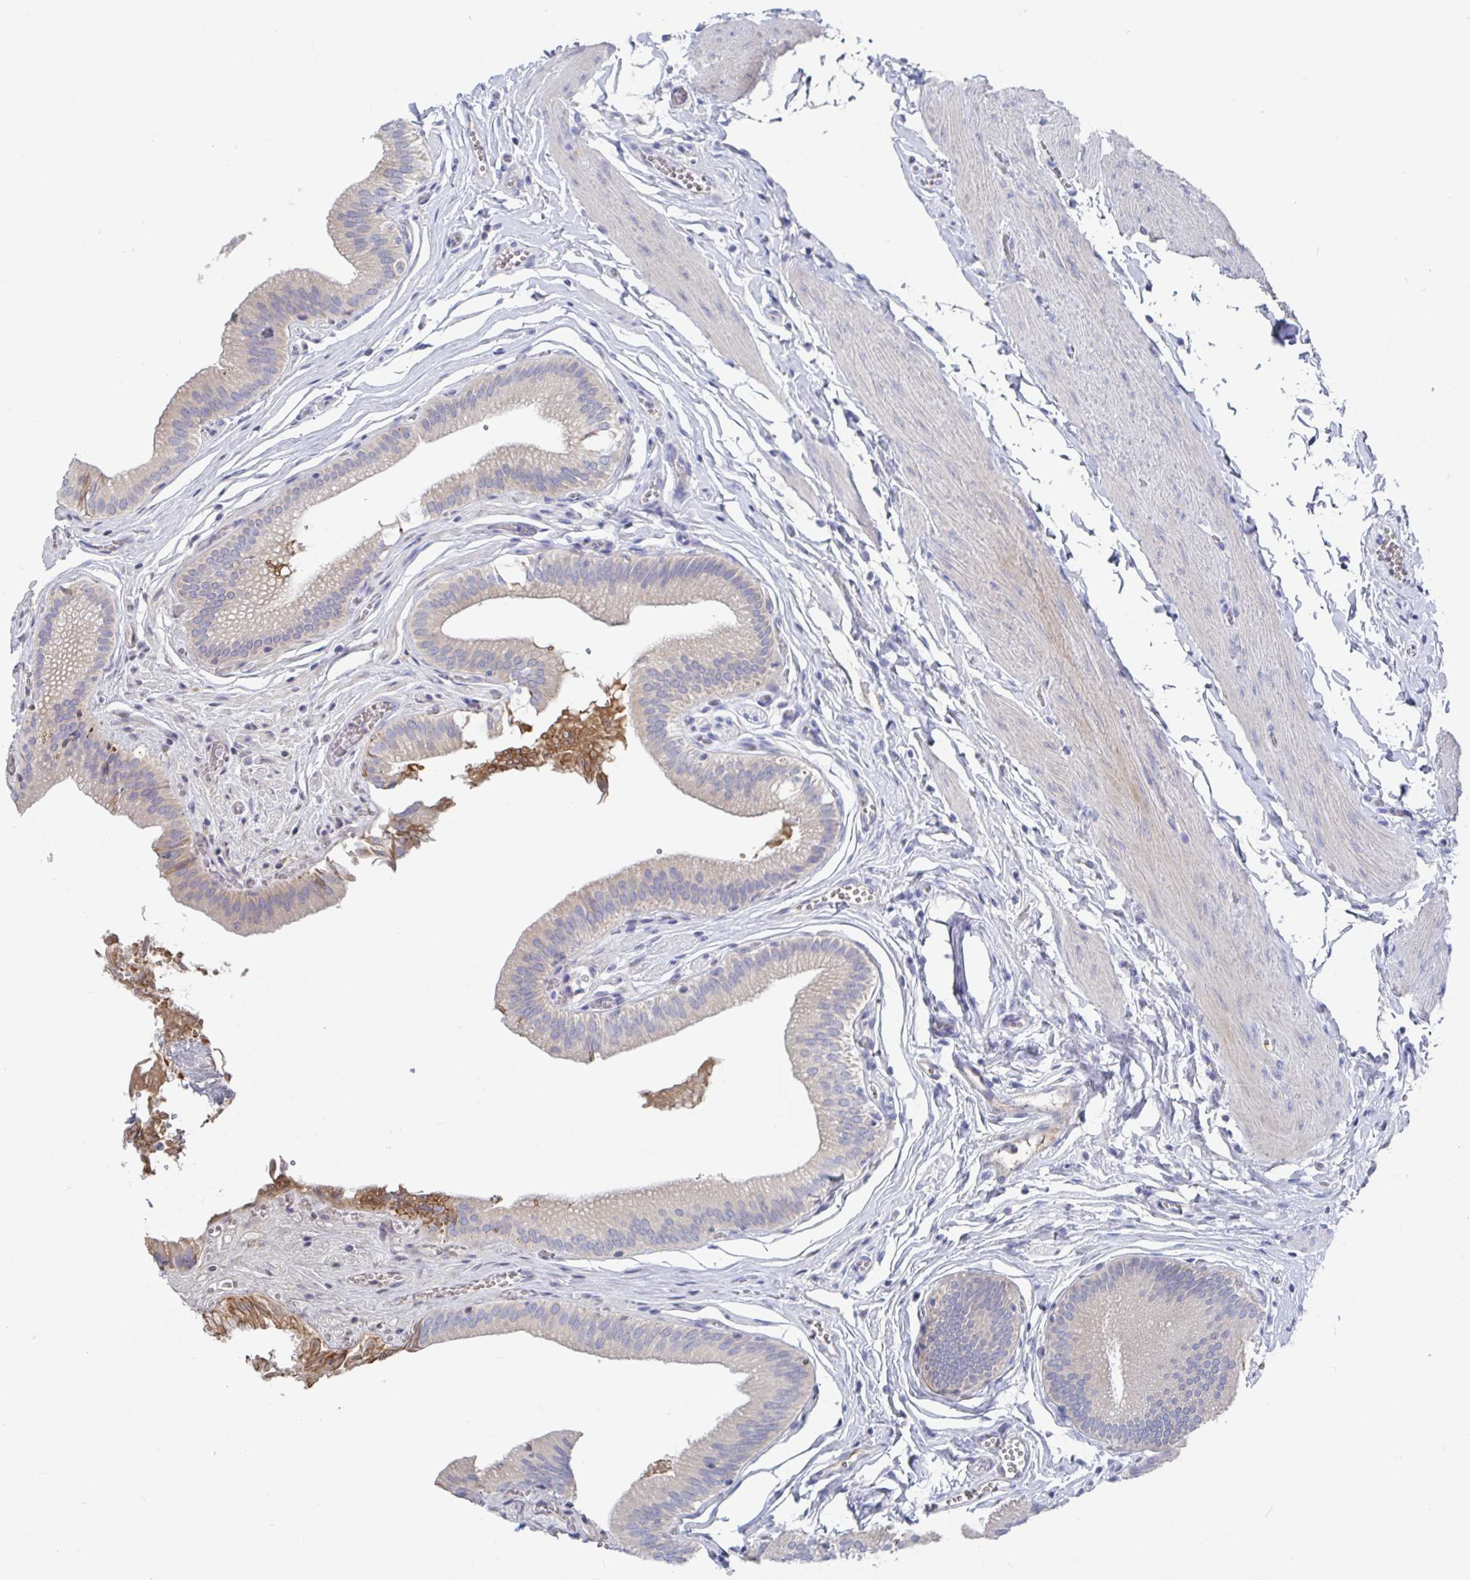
{"staining": {"intensity": "weak", "quantity": "25%-75%", "location": "cytoplasmic/membranous"}, "tissue": "gallbladder", "cell_type": "Glandular cells", "image_type": "normal", "snomed": [{"axis": "morphology", "description": "Normal tissue, NOS"}, {"axis": "topography", "description": "Gallbladder"}, {"axis": "topography", "description": "Peripheral nerve tissue"}], "caption": "IHC (DAB (3,3'-diaminobenzidine)) staining of benign gallbladder reveals weak cytoplasmic/membranous protein staining in about 25%-75% of glandular cells. Immunohistochemistry (ihc) stains the protein in brown and the nuclei are stained blue.", "gene": "GPR148", "patient": {"sex": "male", "age": 17}}